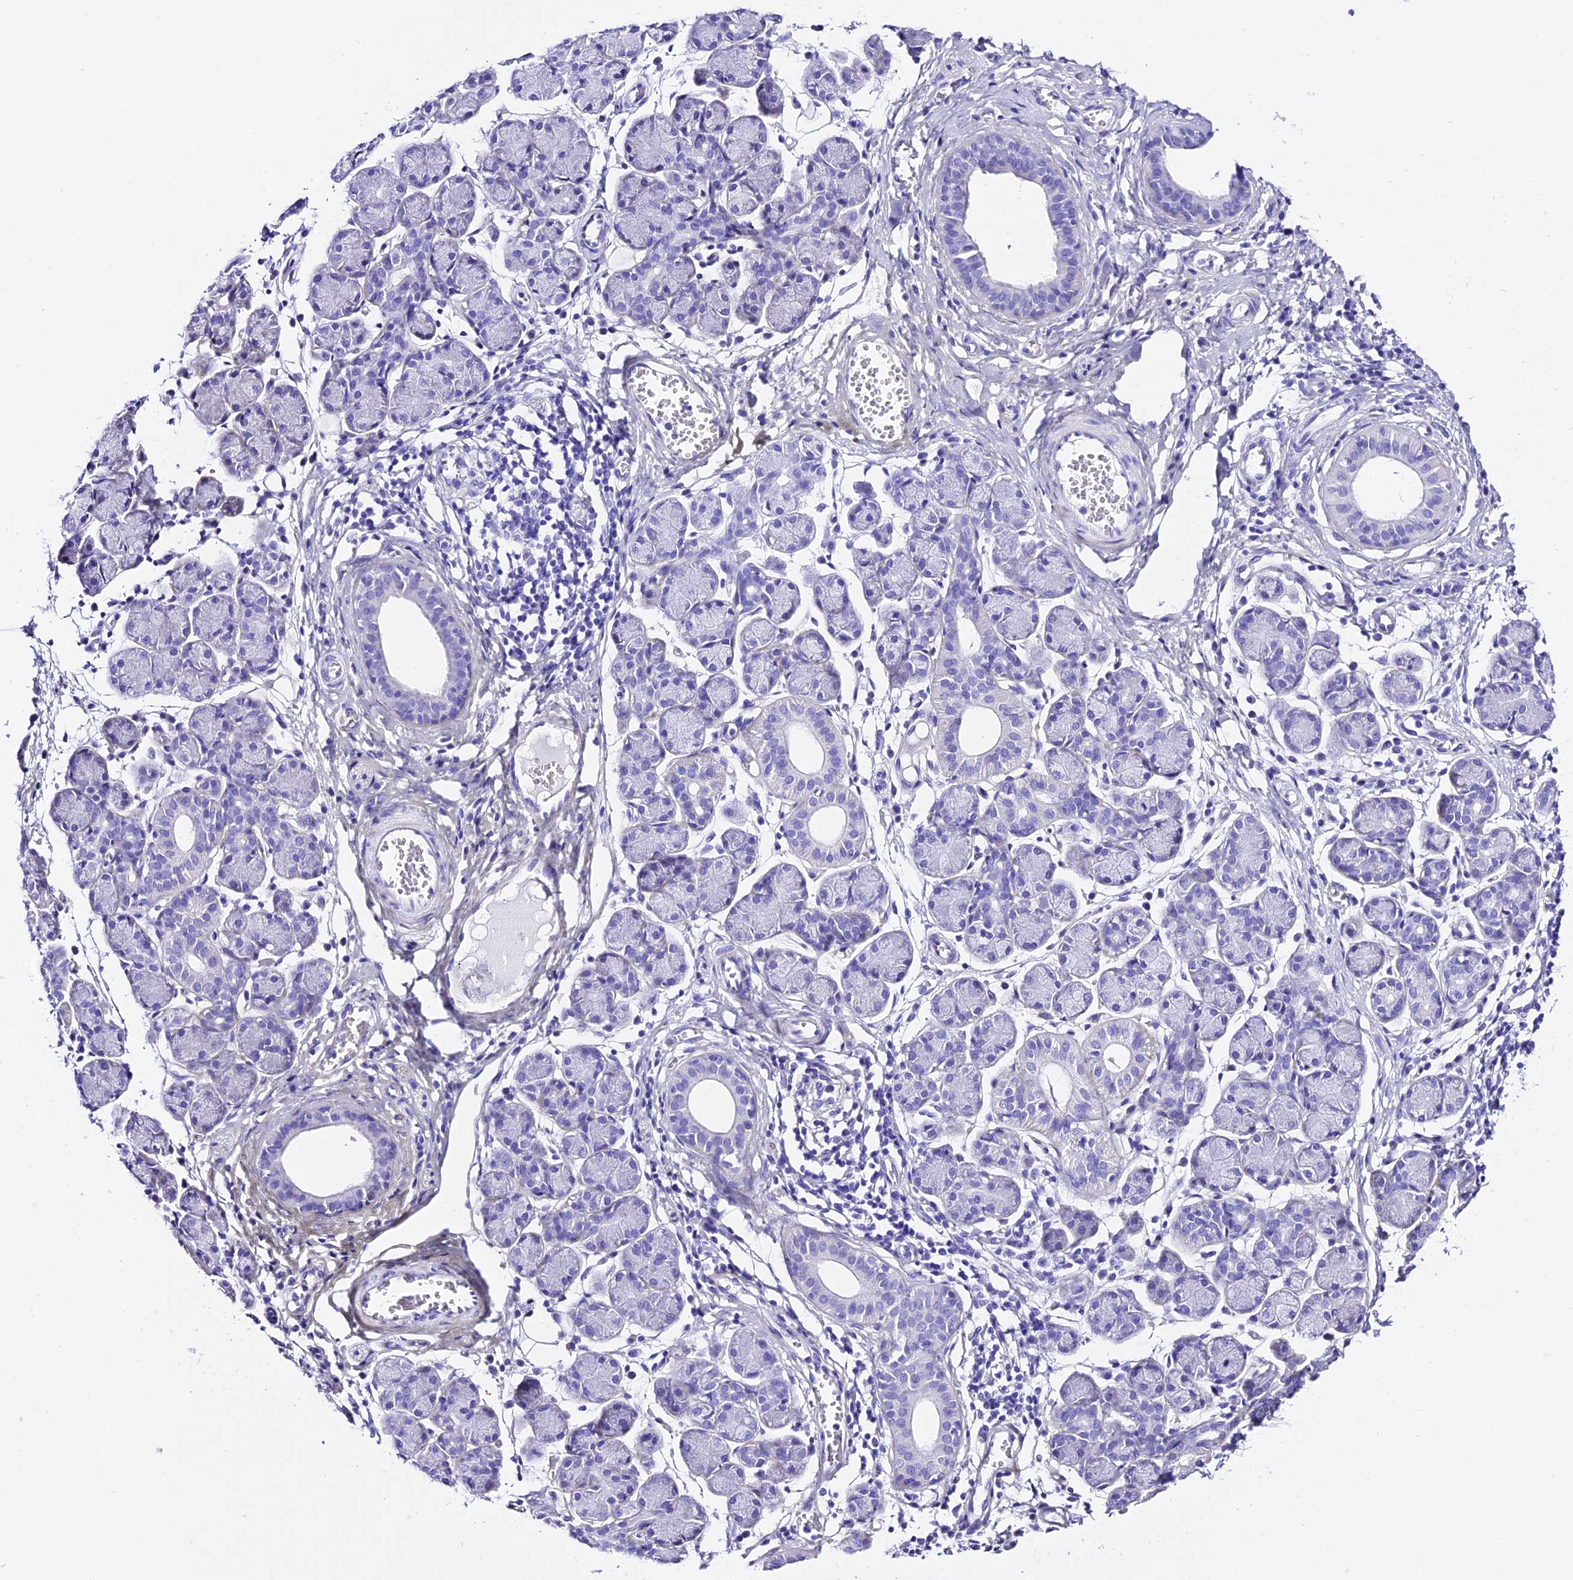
{"staining": {"intensity": "negative", "quantity": "none", "location": "none"}, "tissue": "salivary gland", "cell_type": "Glandular cells", "image_type": "normal", "snomed": [{"axis": "morphology", "description": "Normal tissue, NOS"}, {"axis": "morphology", "description": "Inflammation, NOS"}, {"axis": "topography", "description": "Lymph node"}, {"axis": "topography", "description": "Salivary gland"}], "caption": "Immunohistochemistry (IHC) histopathology image of normal salivary gland stained for a protein (brown), which displays no staining in glandular cells.", "gene": "TRMT44", "patient": {"sex": "male", "age": 3}}